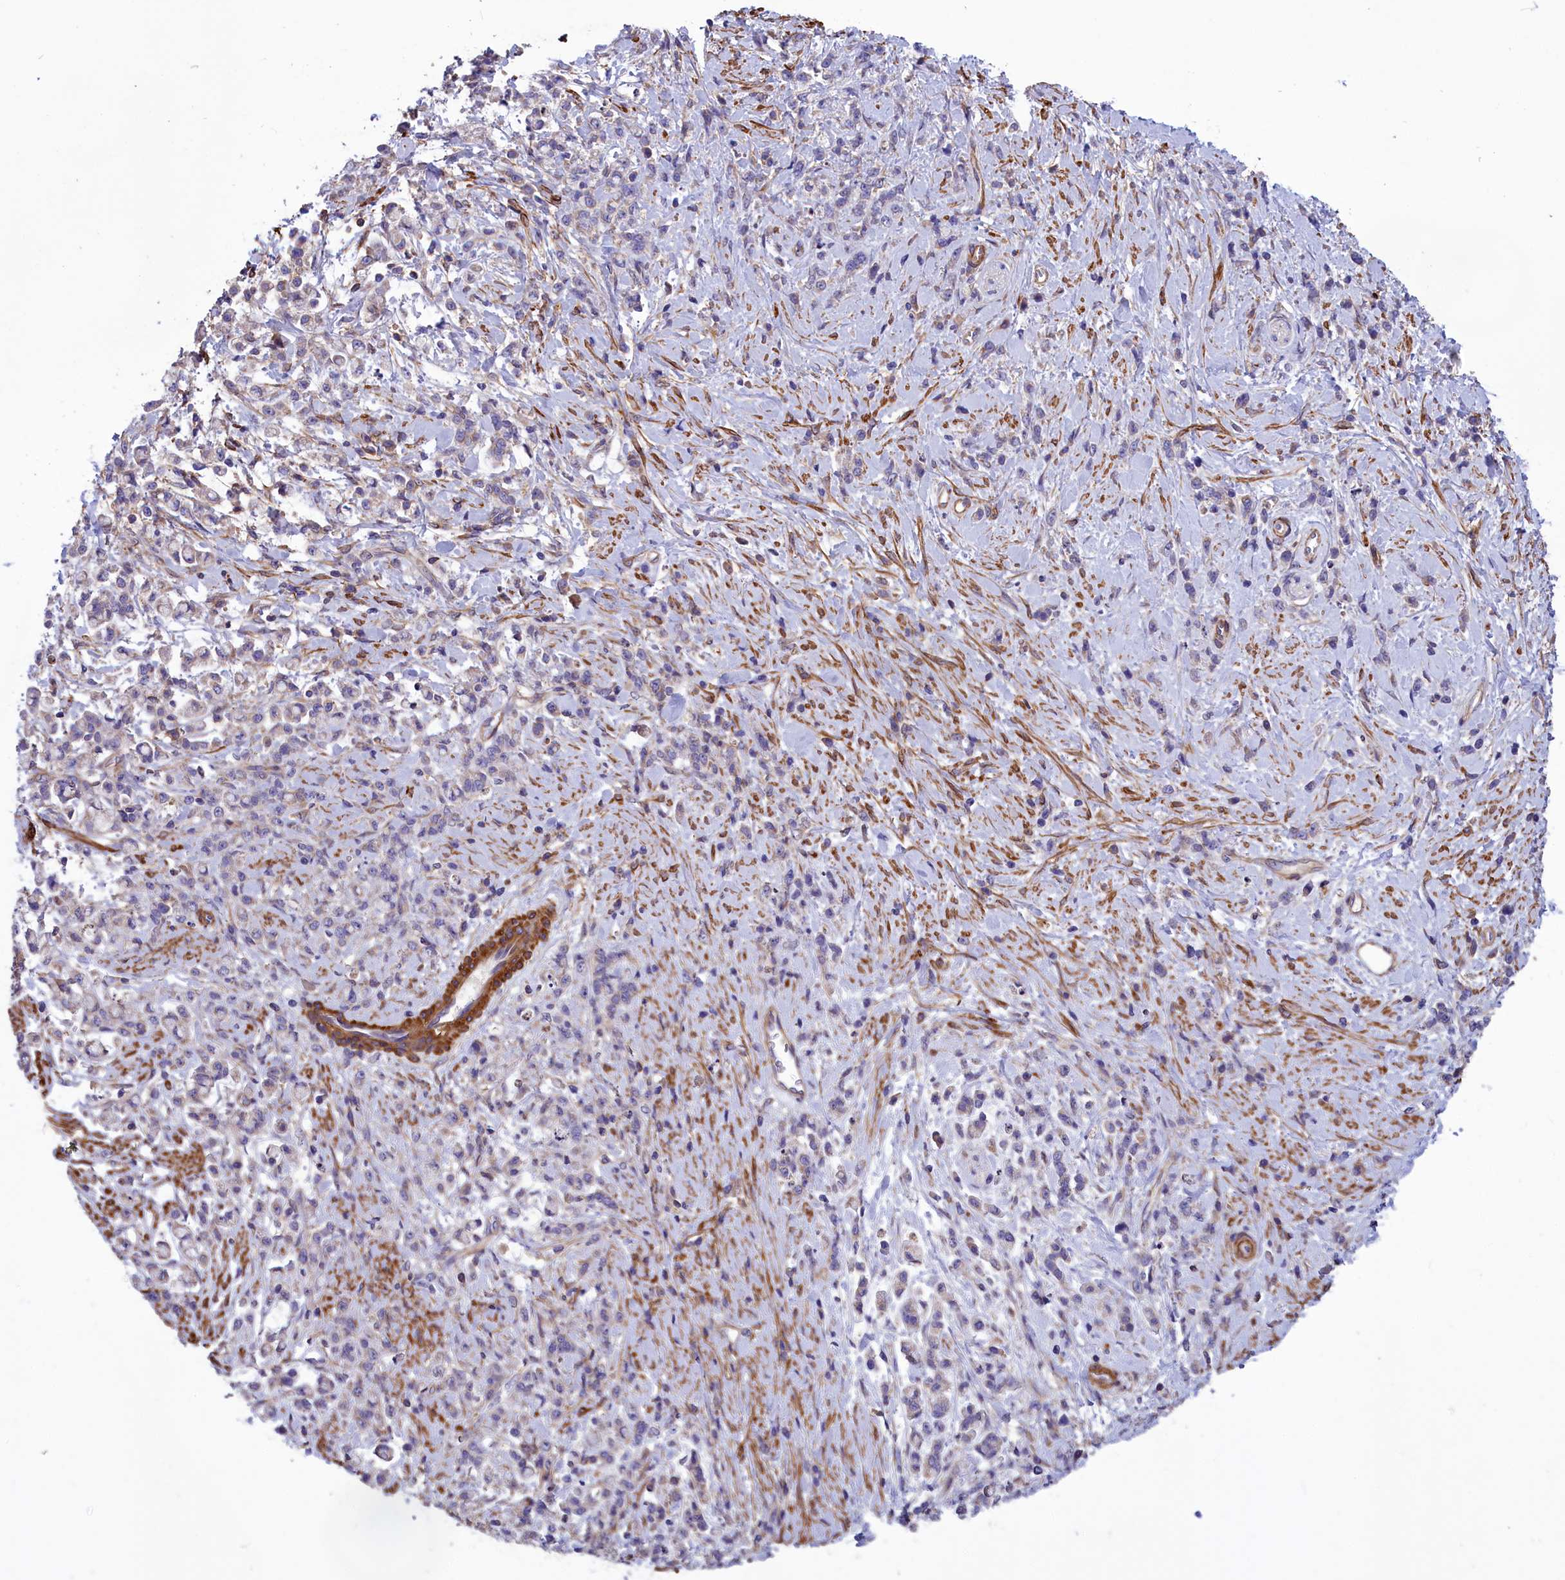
{"staining": {"intensity": "negative", "quantity": "none", "location": "none"}, "tissue": "stomach cancer", "cell_type": "Tumor cells", "image_type": "cancer", "snomed": [{"axis": "morphology", "description": "Adenocarcinoma, NOS"}, {"axis": "topography", "description": "Stomach"}], "caption": "This is a photomicrograph of IHC staining of adenocarcinoma (stomach), which shows no positivity in tumor cells.", "gene": "AMDHD2", "patient": {"sex": "female", "age": 60}}